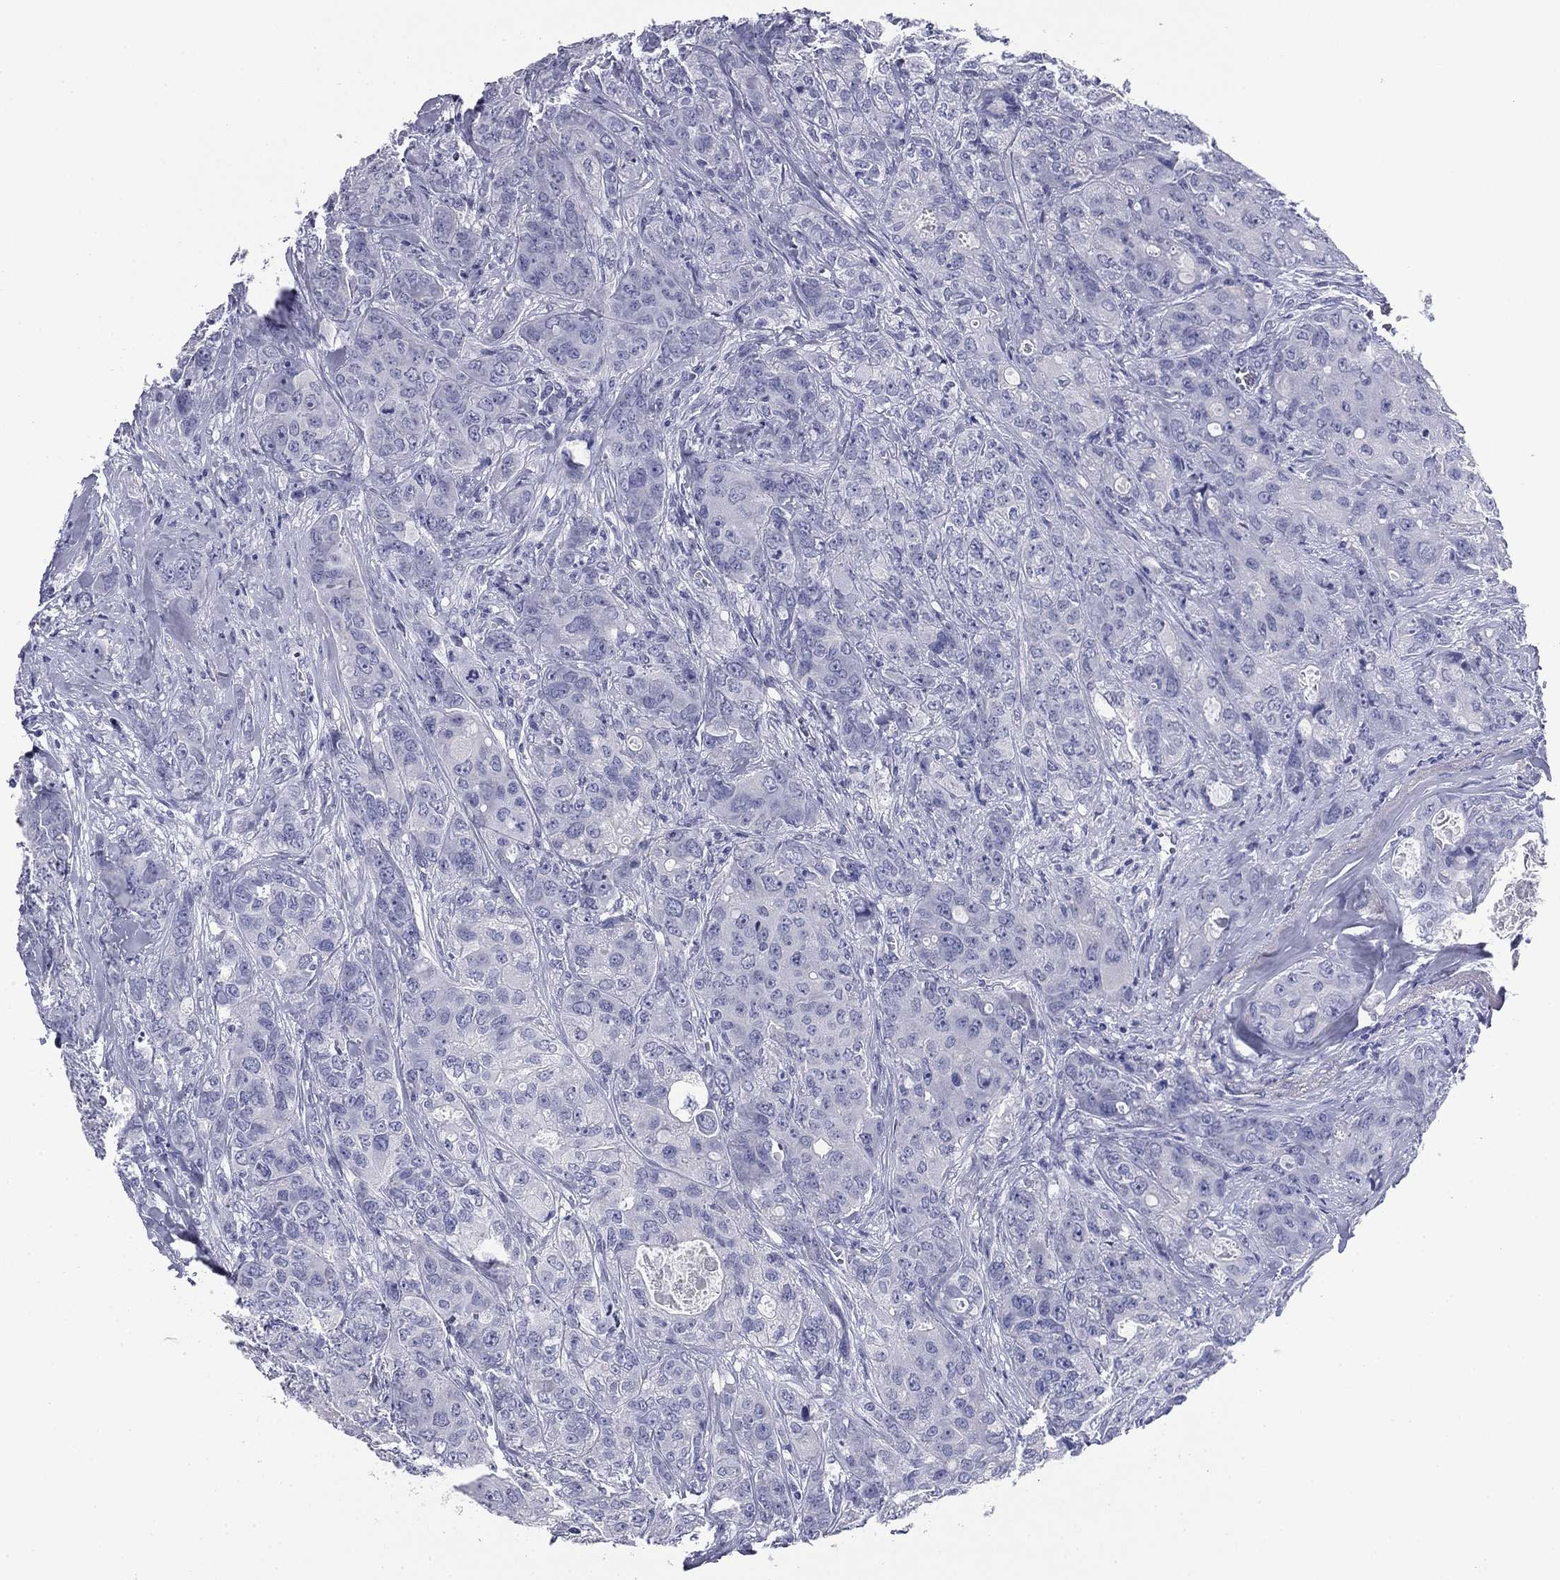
{"staining": {"intensity": "negative", "quantity": "none", "location": "none"}, "tissue": "breast cancer", "cell_type": "Tumor cells", "image_type": "cancer", "snomed": [{"axis": "morphology", "description": "Duct carcinoma"}, {"axis": "topography", "description": "Breast"}], "caption": "Immunohistochemistry of human breast cancer (infiltrating ductal carcinoma) shows no expression in tumor cells.", "gene": "ABCC2", "patient": {"sex": "female", "age": 43}}